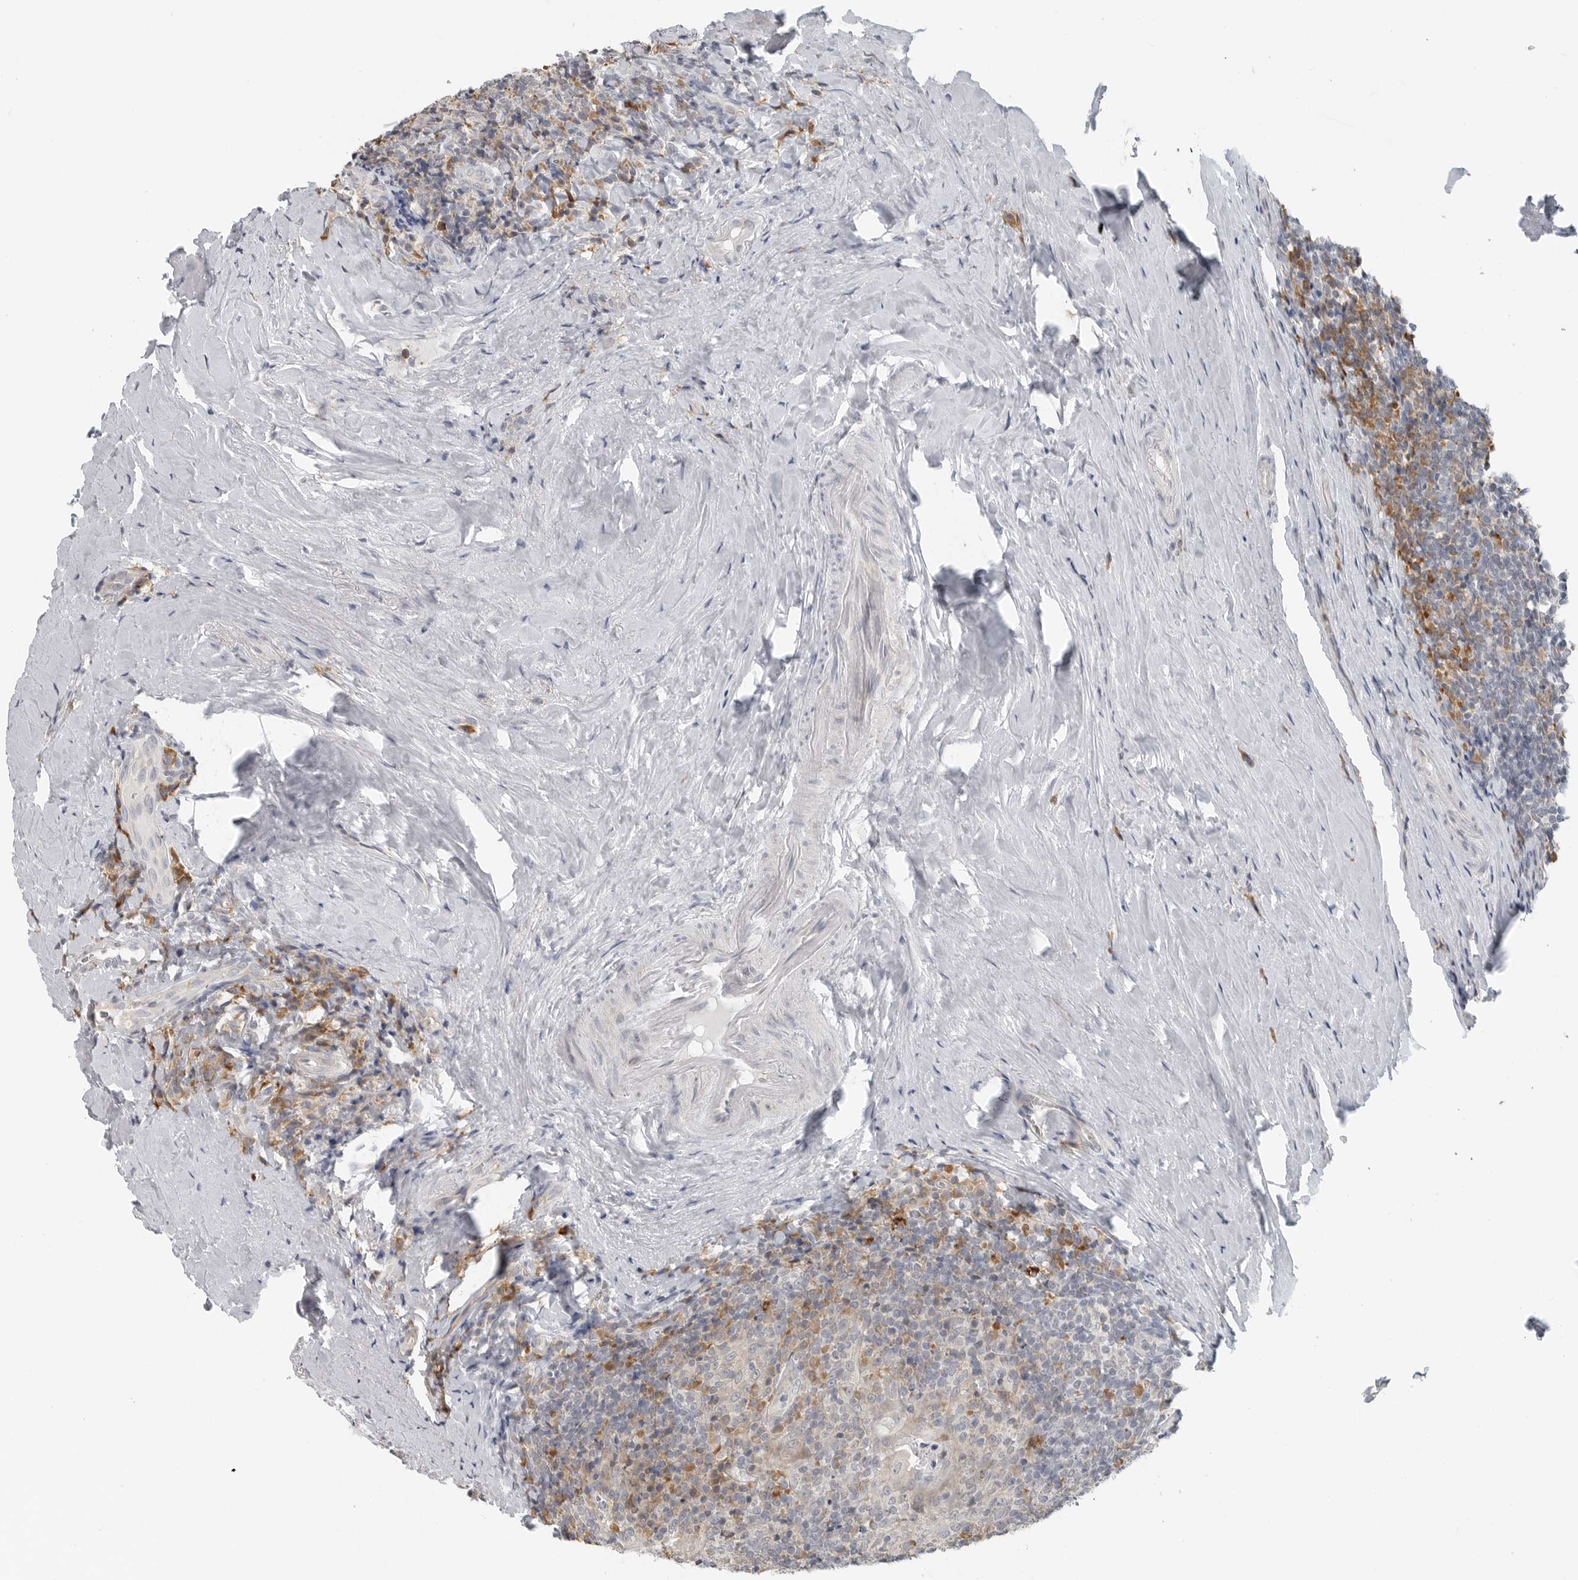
{"staining": {"intensity": "moderate", "quantity": "25%-75%", "location": "cytoplasmic/membranous"}, "tissue": "tonsil", "cell_type": "Germinal center cells", "image_type": "normal", "snomed": [{"axis": "morphology", "description": "Normal tissue, NOS"}, {"axis": "topography", "description": "Tonsil"}], "caption": "Tonsil was stained to show a protein in brown. There is medium levels of moderate cytoplasmic/membranous staining in approximately 25%-75% of germinal center cells. (DAB = brown stain, brightfield microscopy at high magnification).", "gene": "IL12RB2", "patient": {"sex": "male", "age": 37}}